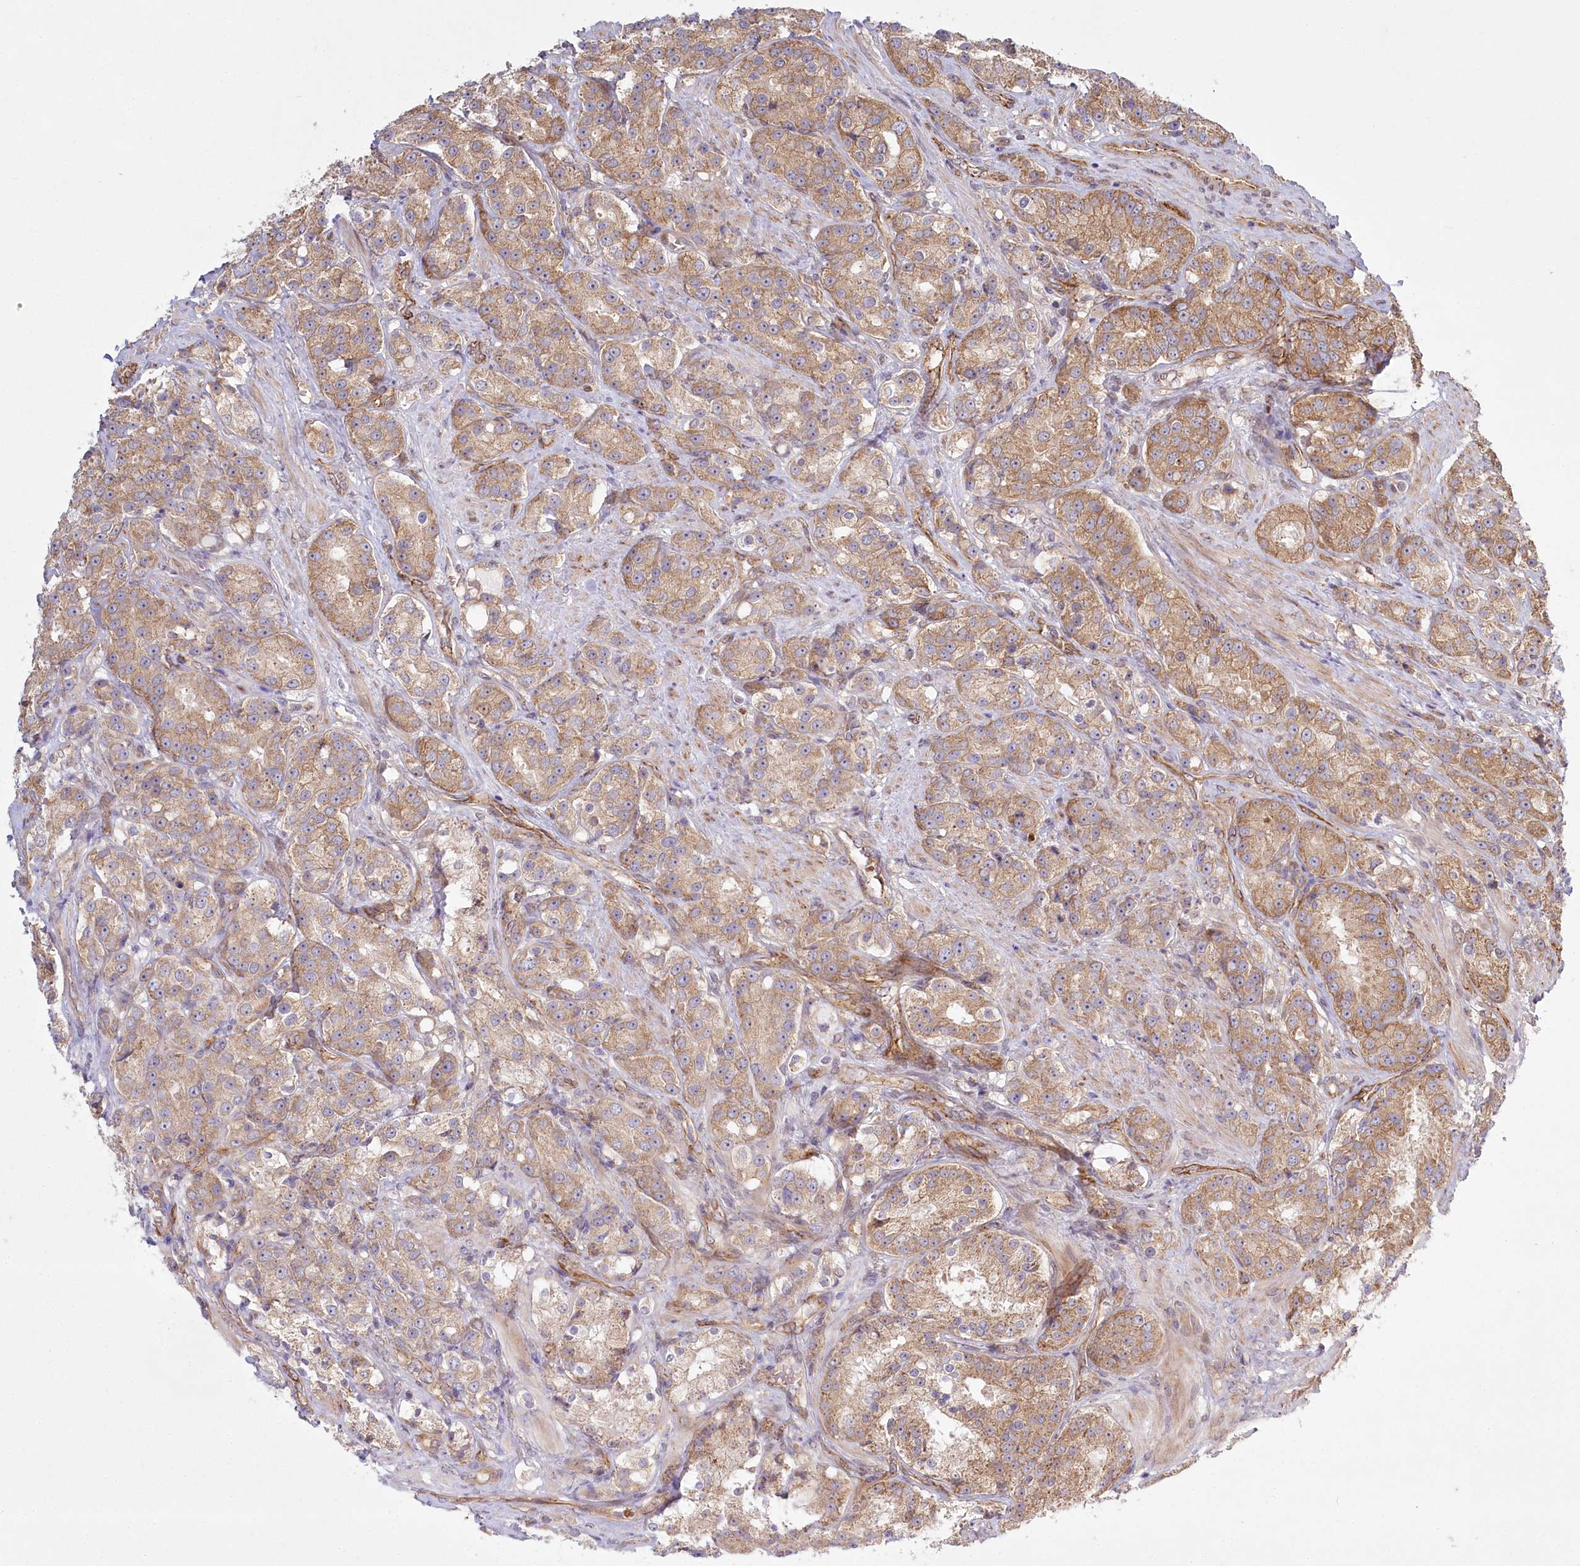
{"staining": {"intensity": "moderate", "quantity": ">75%", "location": "cytoplasmic/membranous"}, "tissue": "prostate cancer", "cell_type": "Tumor cells", "image_type": "cancer", "snomed": [{"axis": "morphology", "description": "Adenocarcinoma, High grade"}, {"axis": "topography", "description": "Prostate"}], "caption": "Prostate cancer was stained to show a protein in brown. There is medium levels of moderate cytoplasmic/membranous expression in approximately >75% of tumor cells. (brown staining indicates protein expression, while blue staining denotes nuclei).", "gene": "COMMD3", "patient": {"sex": "male", "age": 60}}